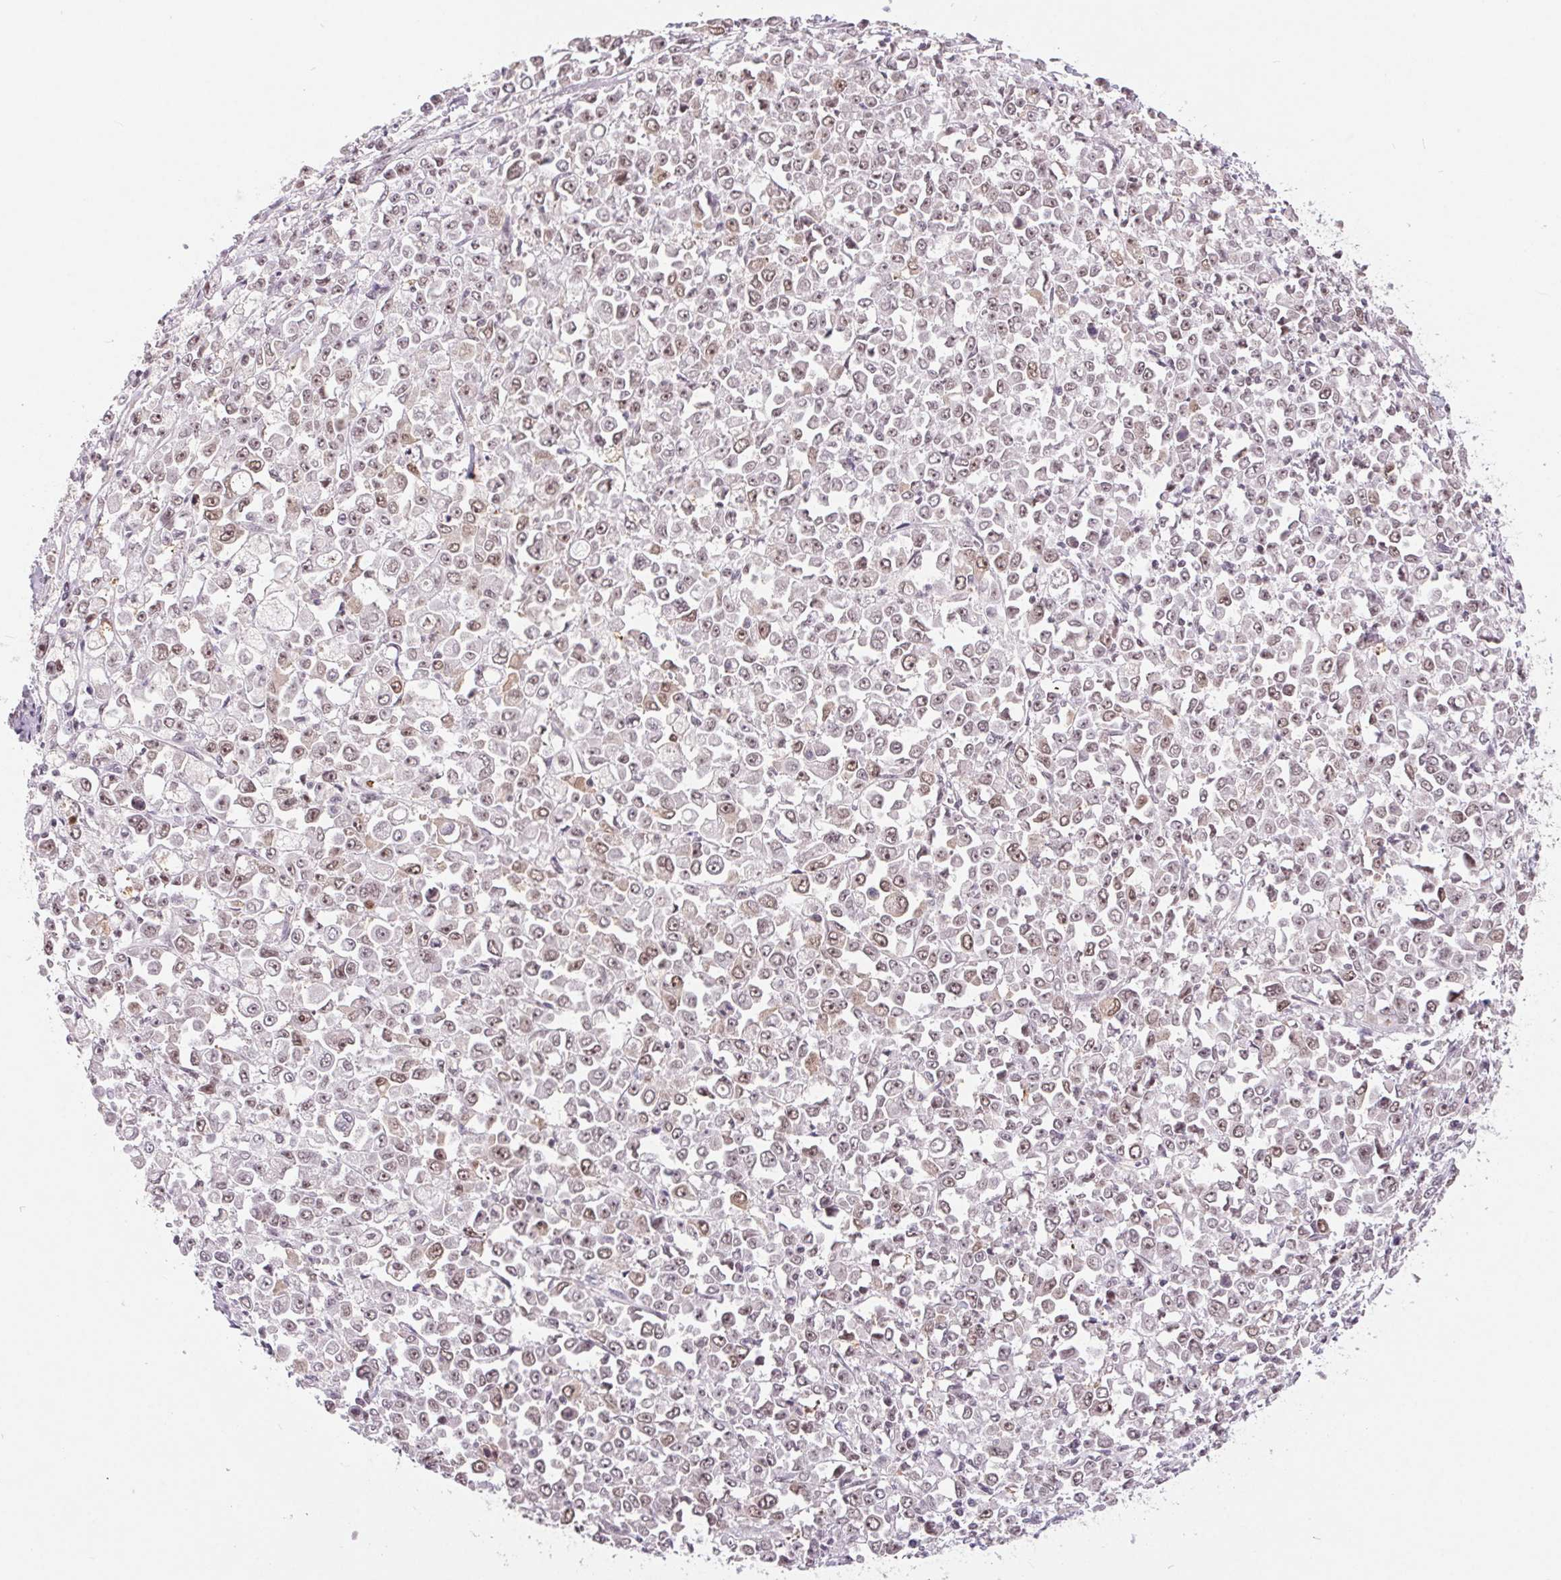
{"staining": {"intensity": "weak", "quantity": "<25%", "location": "nuclear"}, "tissue": "stomach cancer", "cell_type": "Tumor cells", "image_type": "cancer", "snomed": [{"axis": "morphology", "description": "Adenocarcinoma, NOS"}, {"axis": "topography", "description": "Stomach, upper"}], "caption": "DAB immunohistochemical staining of adenocarcinoma (stomach) exhibits no significant expression in tumor cells. (DAB (3,3'-diaminobenzidine) immunohistochemistry visualized using brightfield microscopy, high magnification).", "gene": "CD2BP2", "patient": {"sex": "male", "age": 70}}